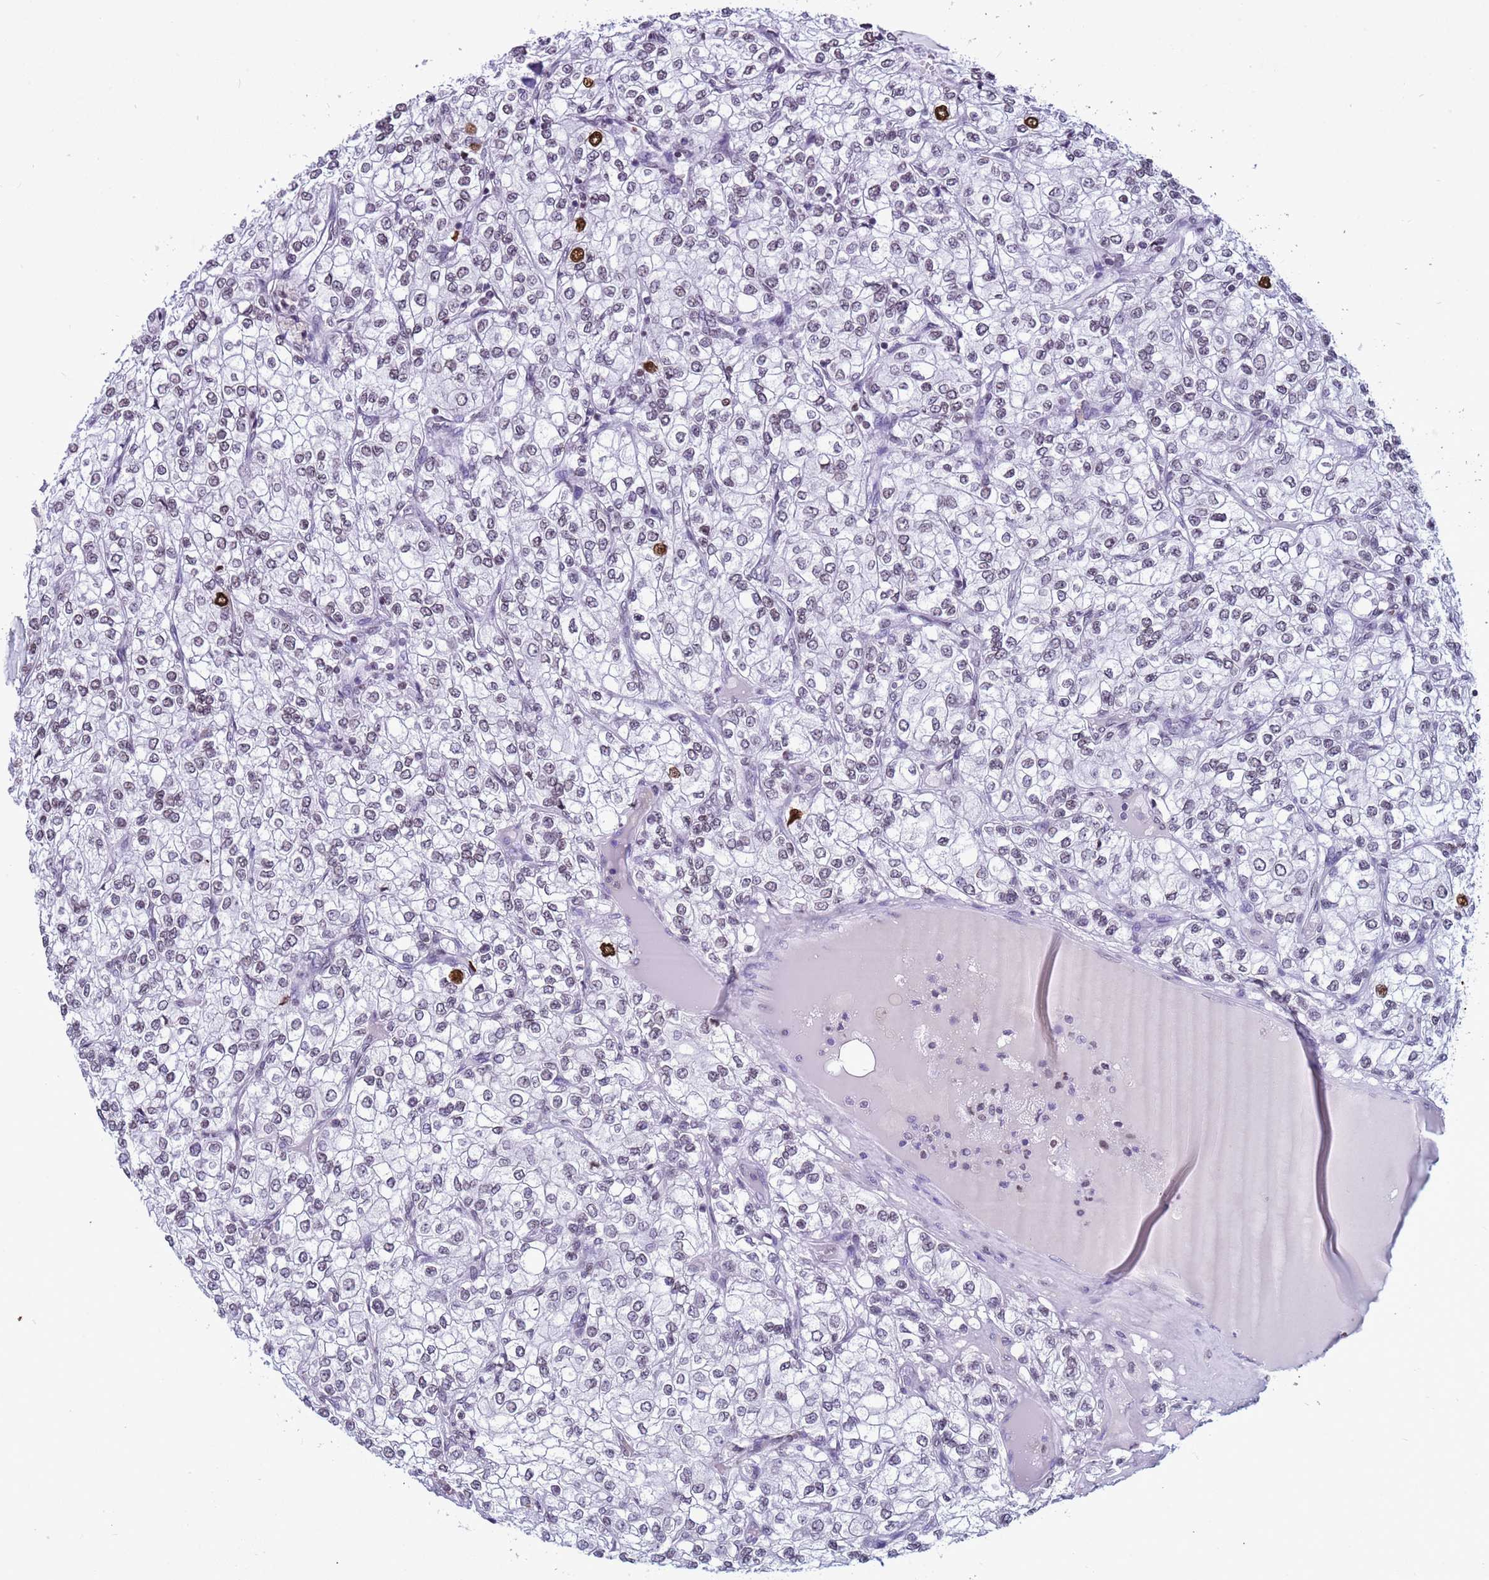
{"staining": {"intensity": "strong", "quantity": "<25%", "location": "nuclear"}, "tissue": "renal cancer", "cell_type": "Tumor cells", "image_type": "cancer", "snomed": [{"axis": "morphology", "description": "Adenocarcinoma, NOS"}, {"axis": "topography", "description": "Kidney"}], "caption": "IHC histopathology image of renal cancer (adenocarcinoma) stained for a protein (brown), which exhibits medium levels of strong nuclear positivity in about <25% of tumor cells.", "gene": "H4C8", "patient": {"sex": "male", "age": 80}}